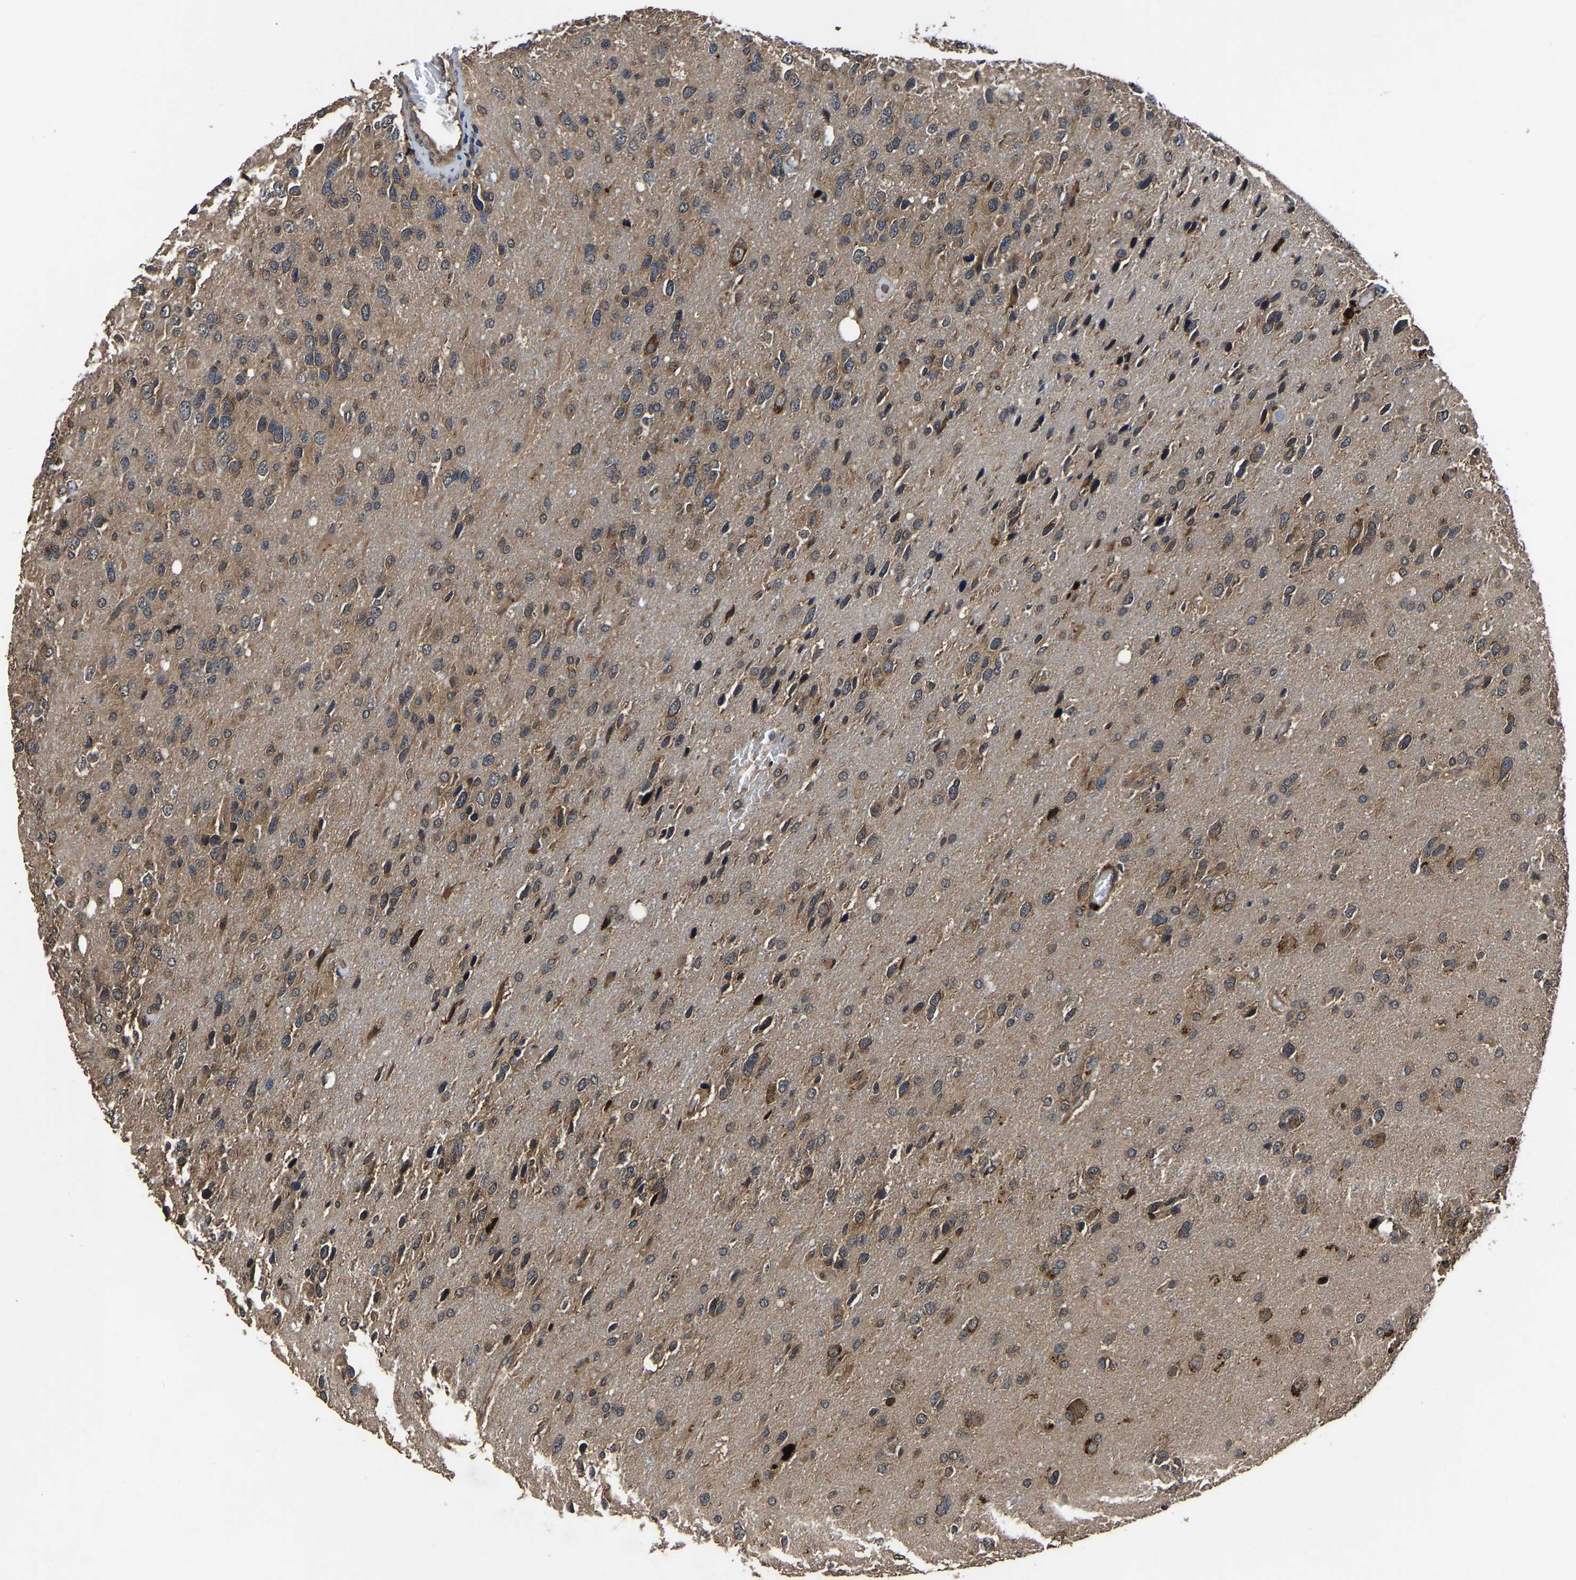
{"staining": {"intensity": "moderate", "quantity": "25%-75%", "location": "cytoplasmic/membranous"}, "tissue": "glioma", "cell_type": "Tumor cells", "image_type": "cancer", "snomed": [{"axis": "morphology", "description": "Glioma, malignant, High grade"}, {"axis": "topography", "description": "Brain"}], "caption": "This is a micrograph of immunohistochemistry (IHC) staining of malignant glioma (high-grade), which shows moderate staining in the cytoplasmic/membranous of tumor cells.", "gene": "CRYZL1", "patient": {"sex": "female", "age": 58}}